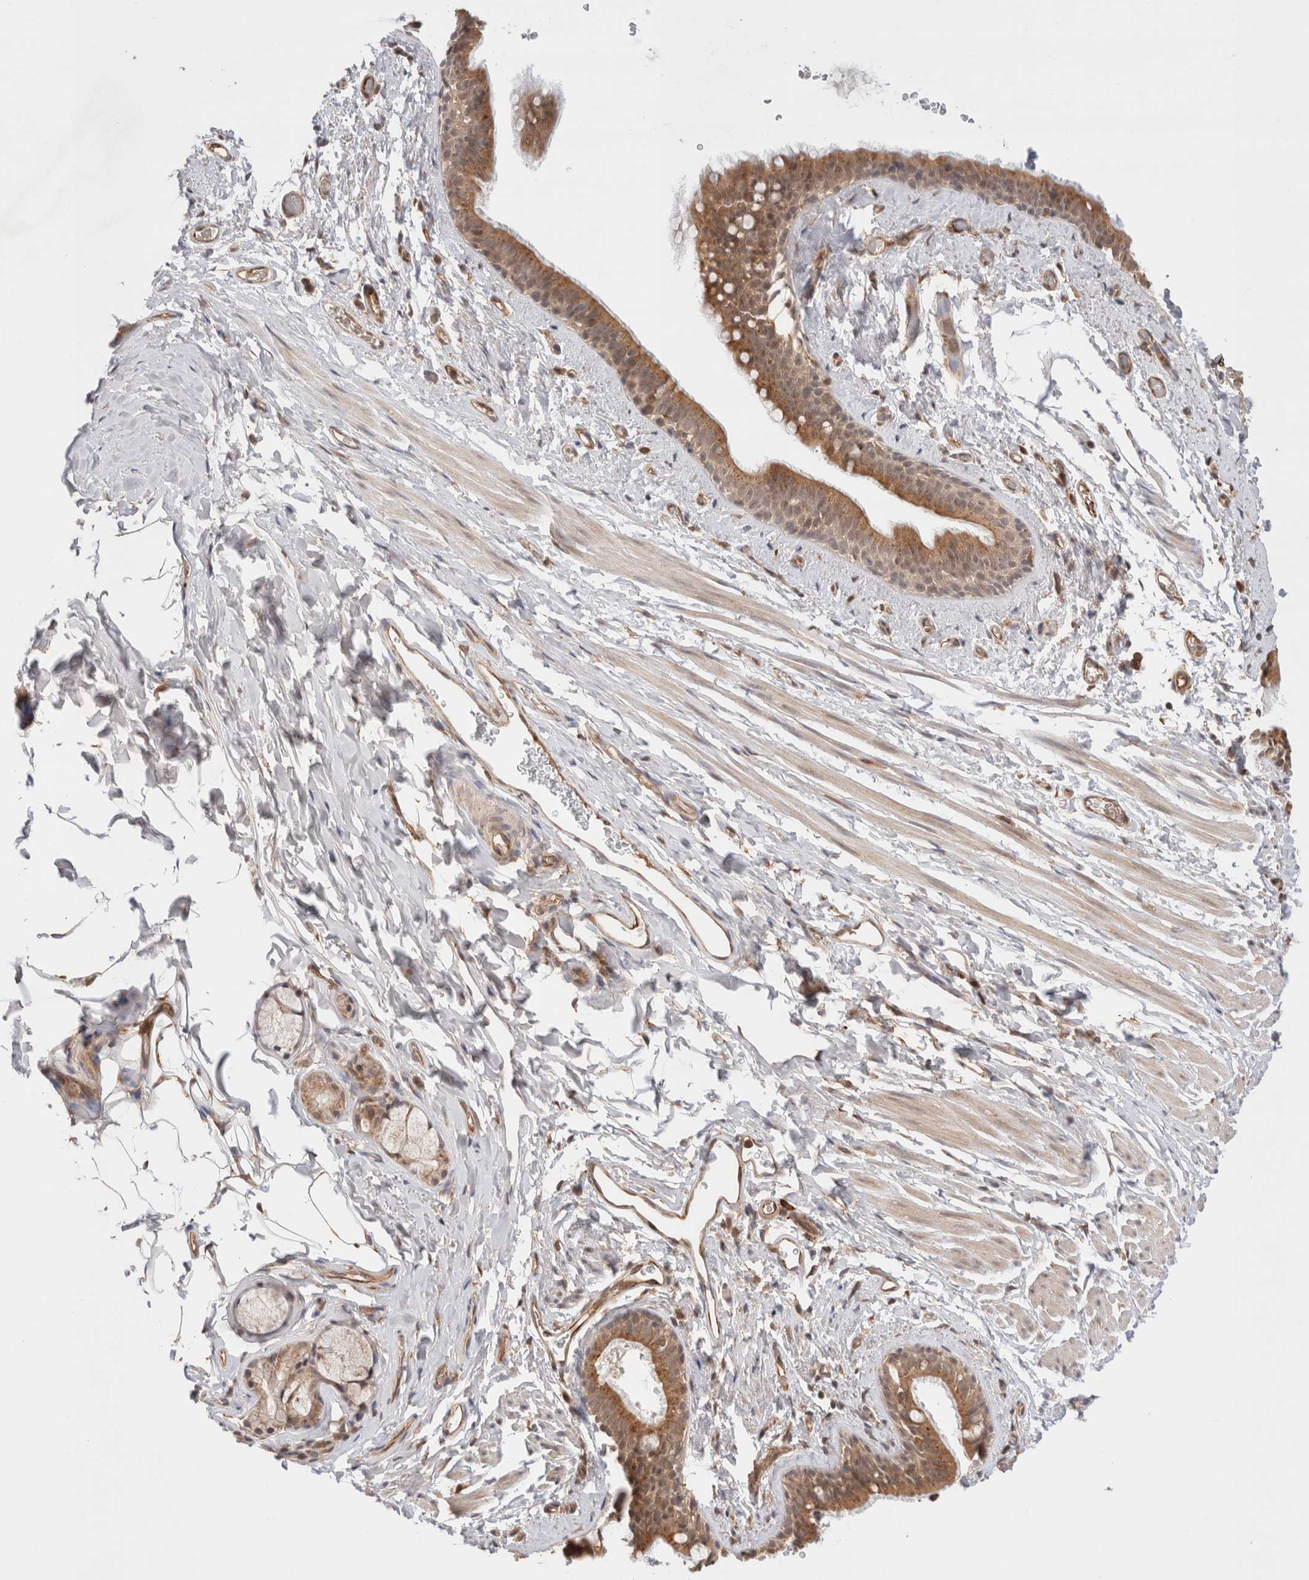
{"staining": {"intensity": "moderate", "quantity": ">75%", "location": "cytoplasmic/membranous"}, "tissue": "bronchus", "cell_type": "Respiratory epithelial cells", "image_type": "normal", "snomed": [{"axis": "morphology", "description": "Normal tissue, NOS"}, {"axis": "topography", "description": "Cartilage tissue"}, {"axis": "topography", "description": "Bronchus"}, {"axis": "topography", "description": "Lung"}], "caption": "Immunohistochemical staining of benign bronchus shows >75% levels of moderate cytoplasmic/membranous protein expression in about >75% of respiratory epithelial cells.", "gene": "SIKE1", "patient": {"sex": "male", "age": 64}}